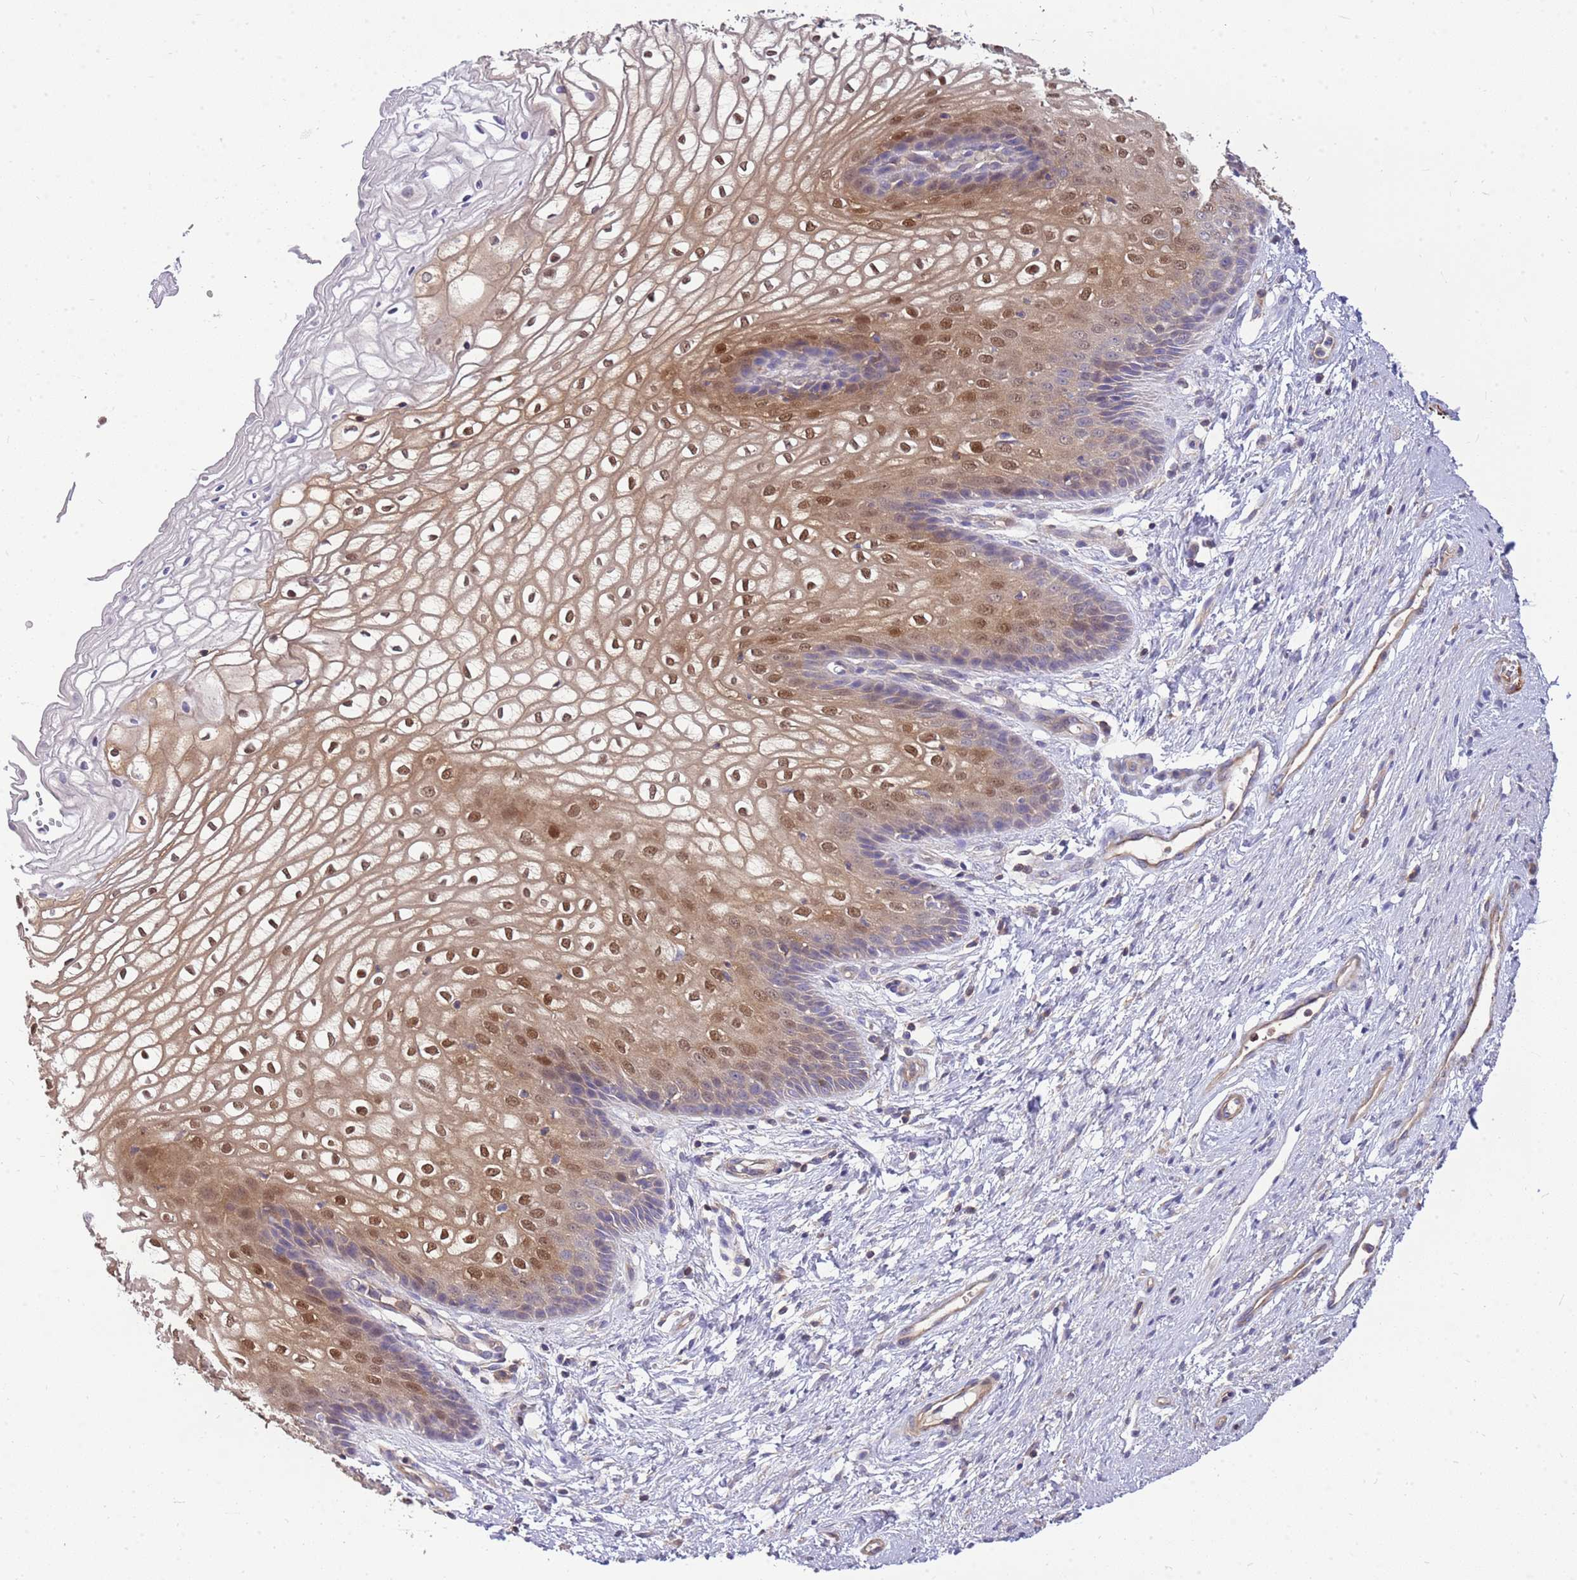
{"staining": {"intensity": "moderate", "quantity": ">75%", "location": "cytoplasmic/membranous,nuclear"}, "tissue": "vagina", "cell_type": "Squamous epithelial cells", "image_type": "normal", "snomed": [{"axis": "morphology", "description": "Normal tissue, NOS"}, {"axis": "topography", "description": "Vagina"}], "caption": "Immunohistochemical staining of unremarkable human vagina exhibits medium levels of moderate cytoplasmic/membranous,nuclear expression in approximately >75% of squamous epithelial cells.", "gene": "MVD", "patient": {"sex": "female", "age": 34}}